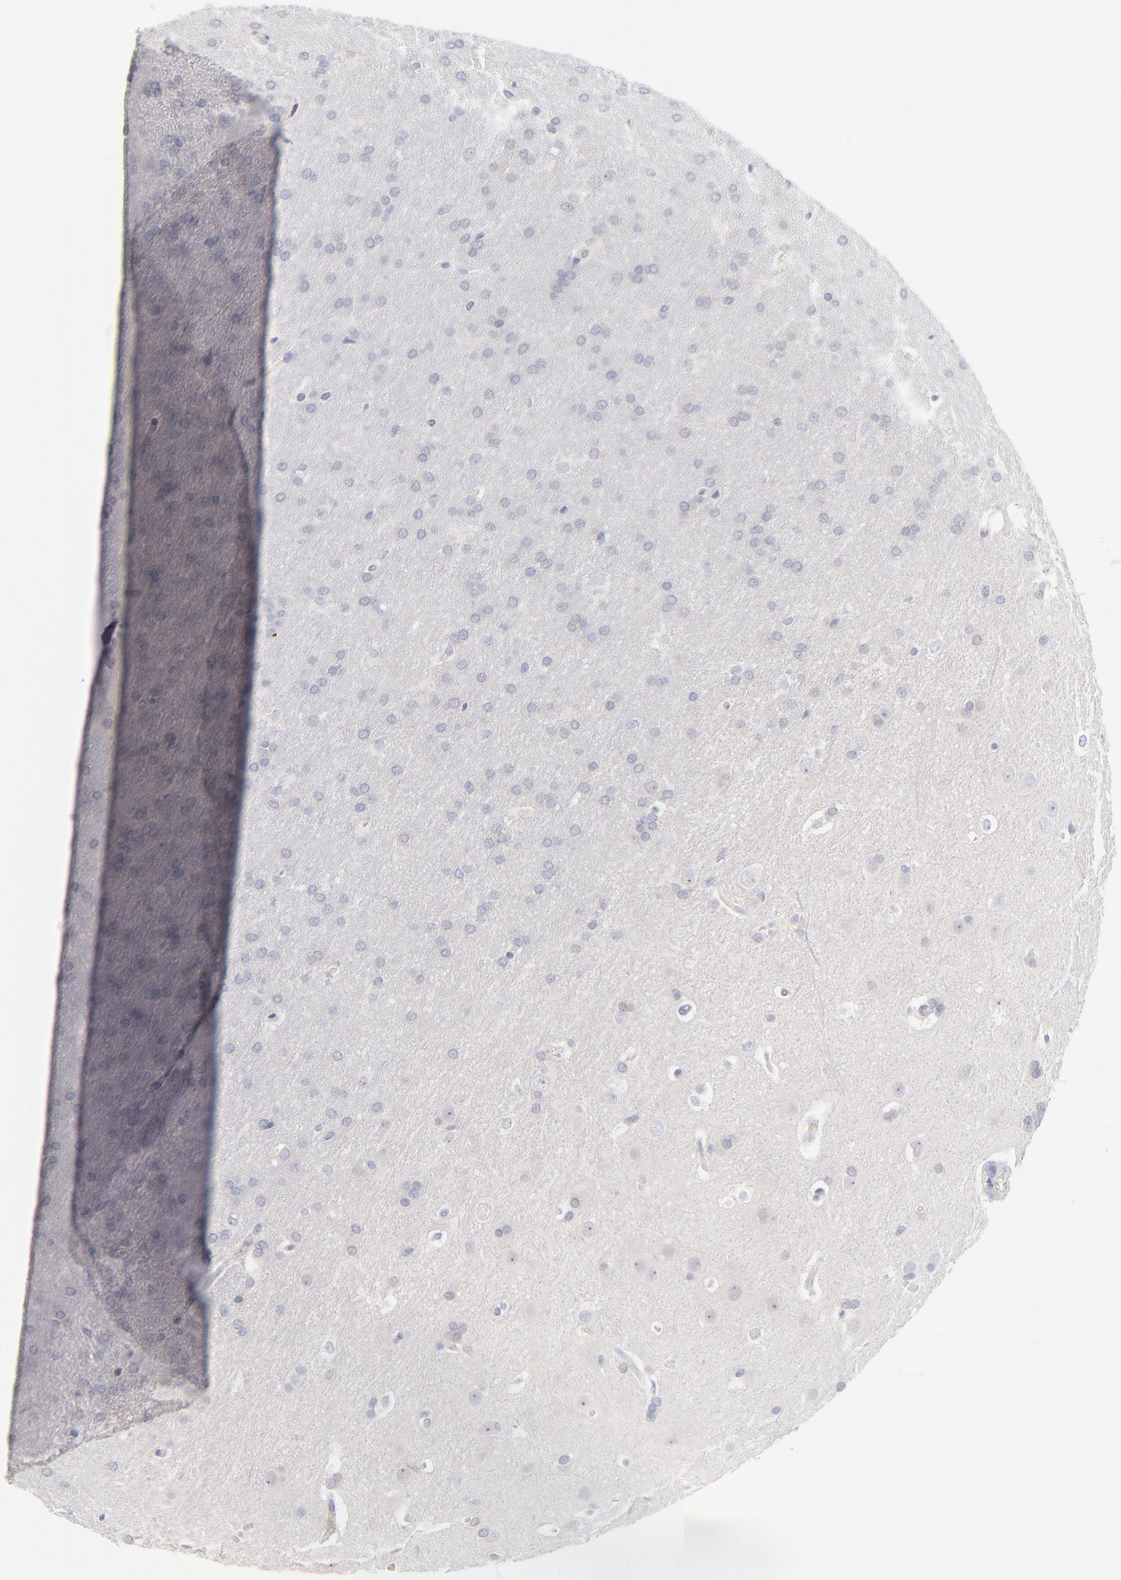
{"staining": {"intensity": "weak", "quantity": "<25%", "location": "nuclear"}, "tissue": "glioma", "cell_type": "Tumor cells", "image_type": "cancer", "snomed": [{"axis": "morphology", "description": "Glioma, malignant, Low grade"}, {"axis": "topography", "description": "Brain"}], "caption": "Human malignant low-grade glioma stained for a protein using IHC displays no positivity in tumor cells.", "gene": "F12", "patient": {"sex": "female", "age": 32}}